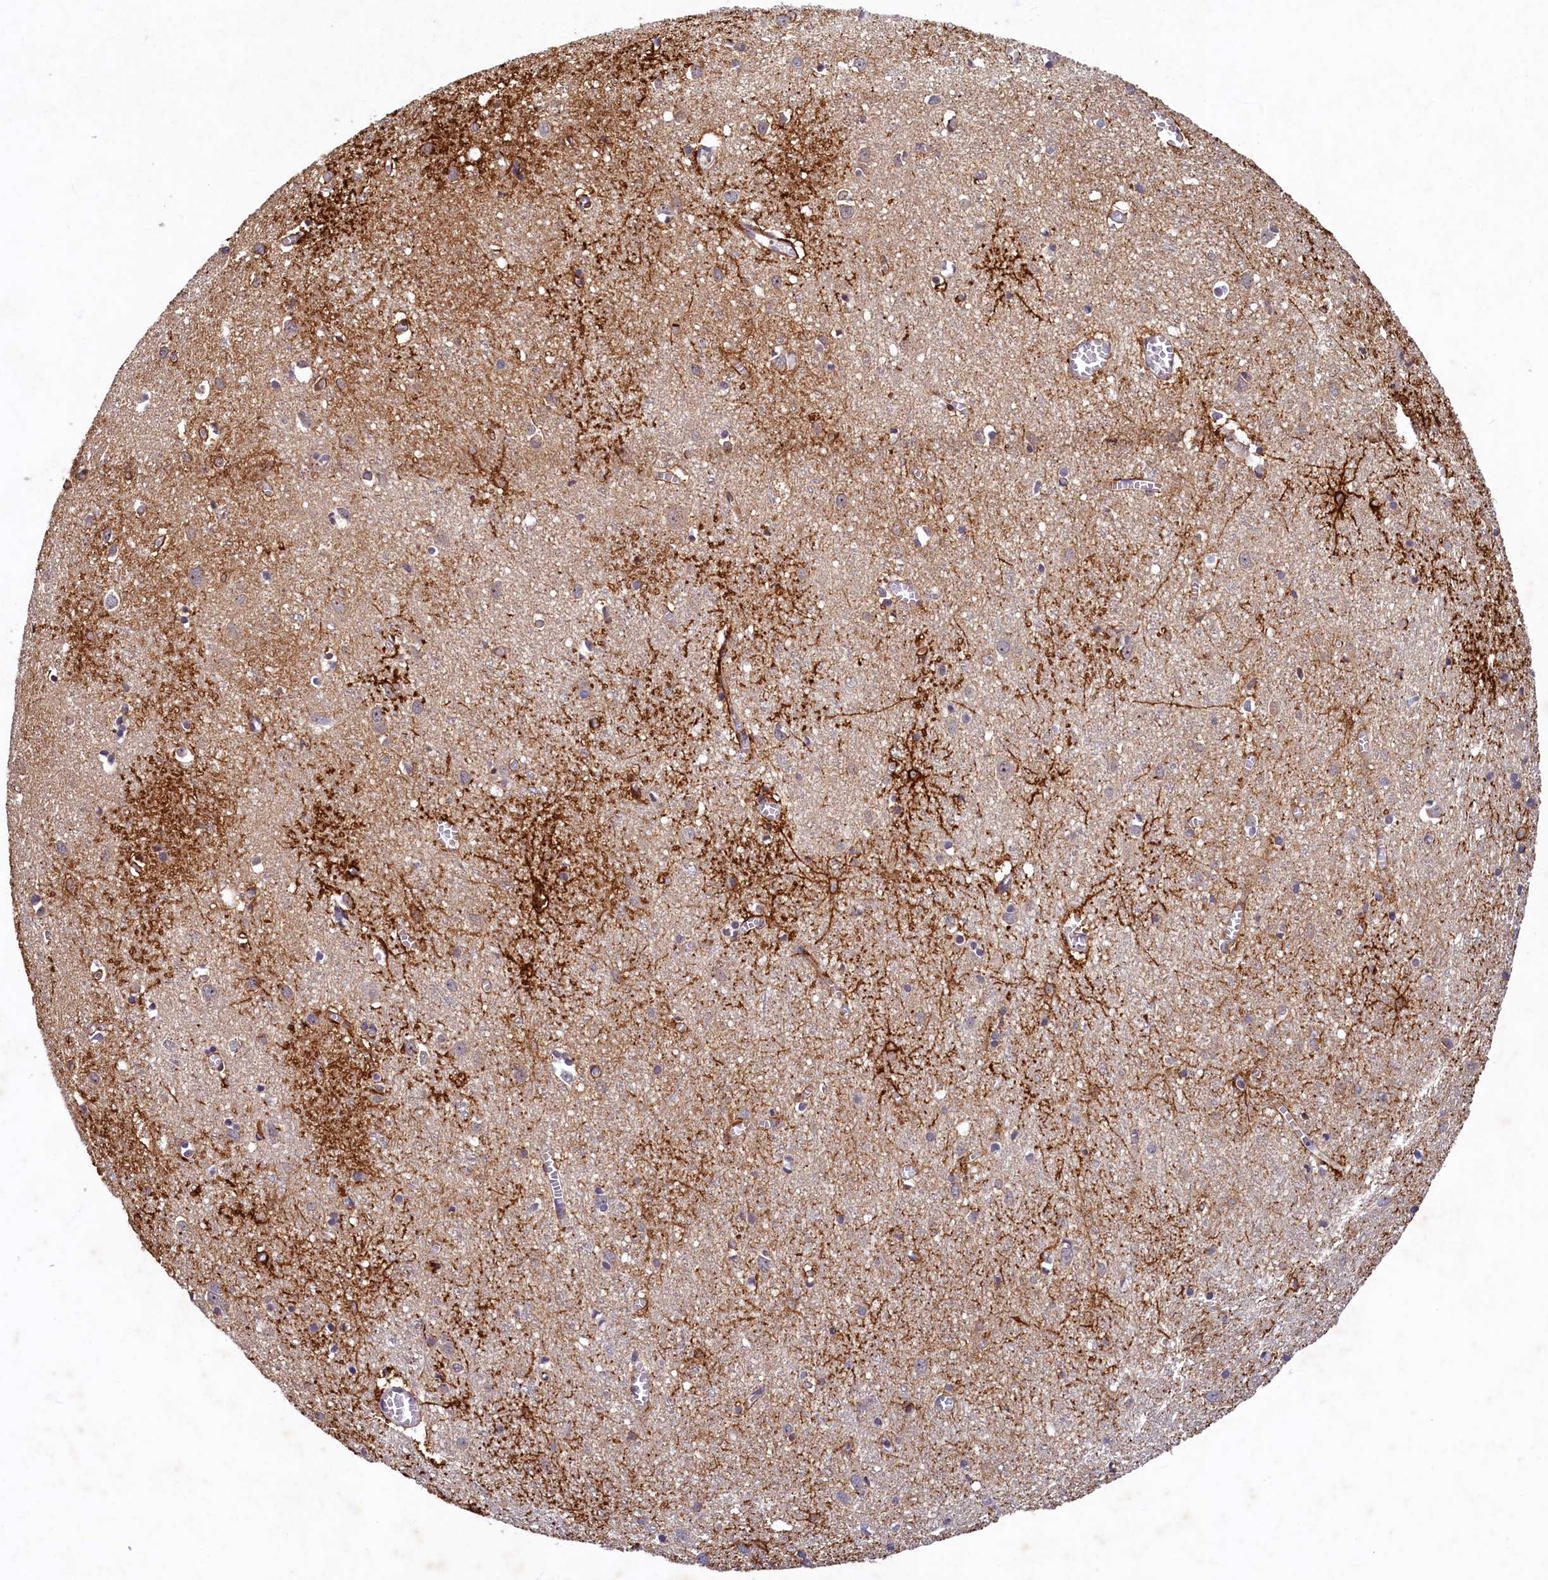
{"staining": {"intensity": "negative", "quantity": "none", "location": "none"}, "tissue": "cerebral cortex", "cell_type": "Endothelial cells", "image_type": "normal", "snomed": [{"axis": "morphology", "description": "Normal tissue, NOS"}, {"axis": "topography", "description": "Cerebral cortex"}], "caption": "An immunohistochemistry (IHC) histopathology image of normal cerebral cortex is shown. There is no staining in endothelial cells of cerebral cortex. (DAB (3,3'-diaminobenzidine) immunohistochemistry, high magnification).", "gene": "LATS2", "patient": {"sex": "female", "age": 64}}